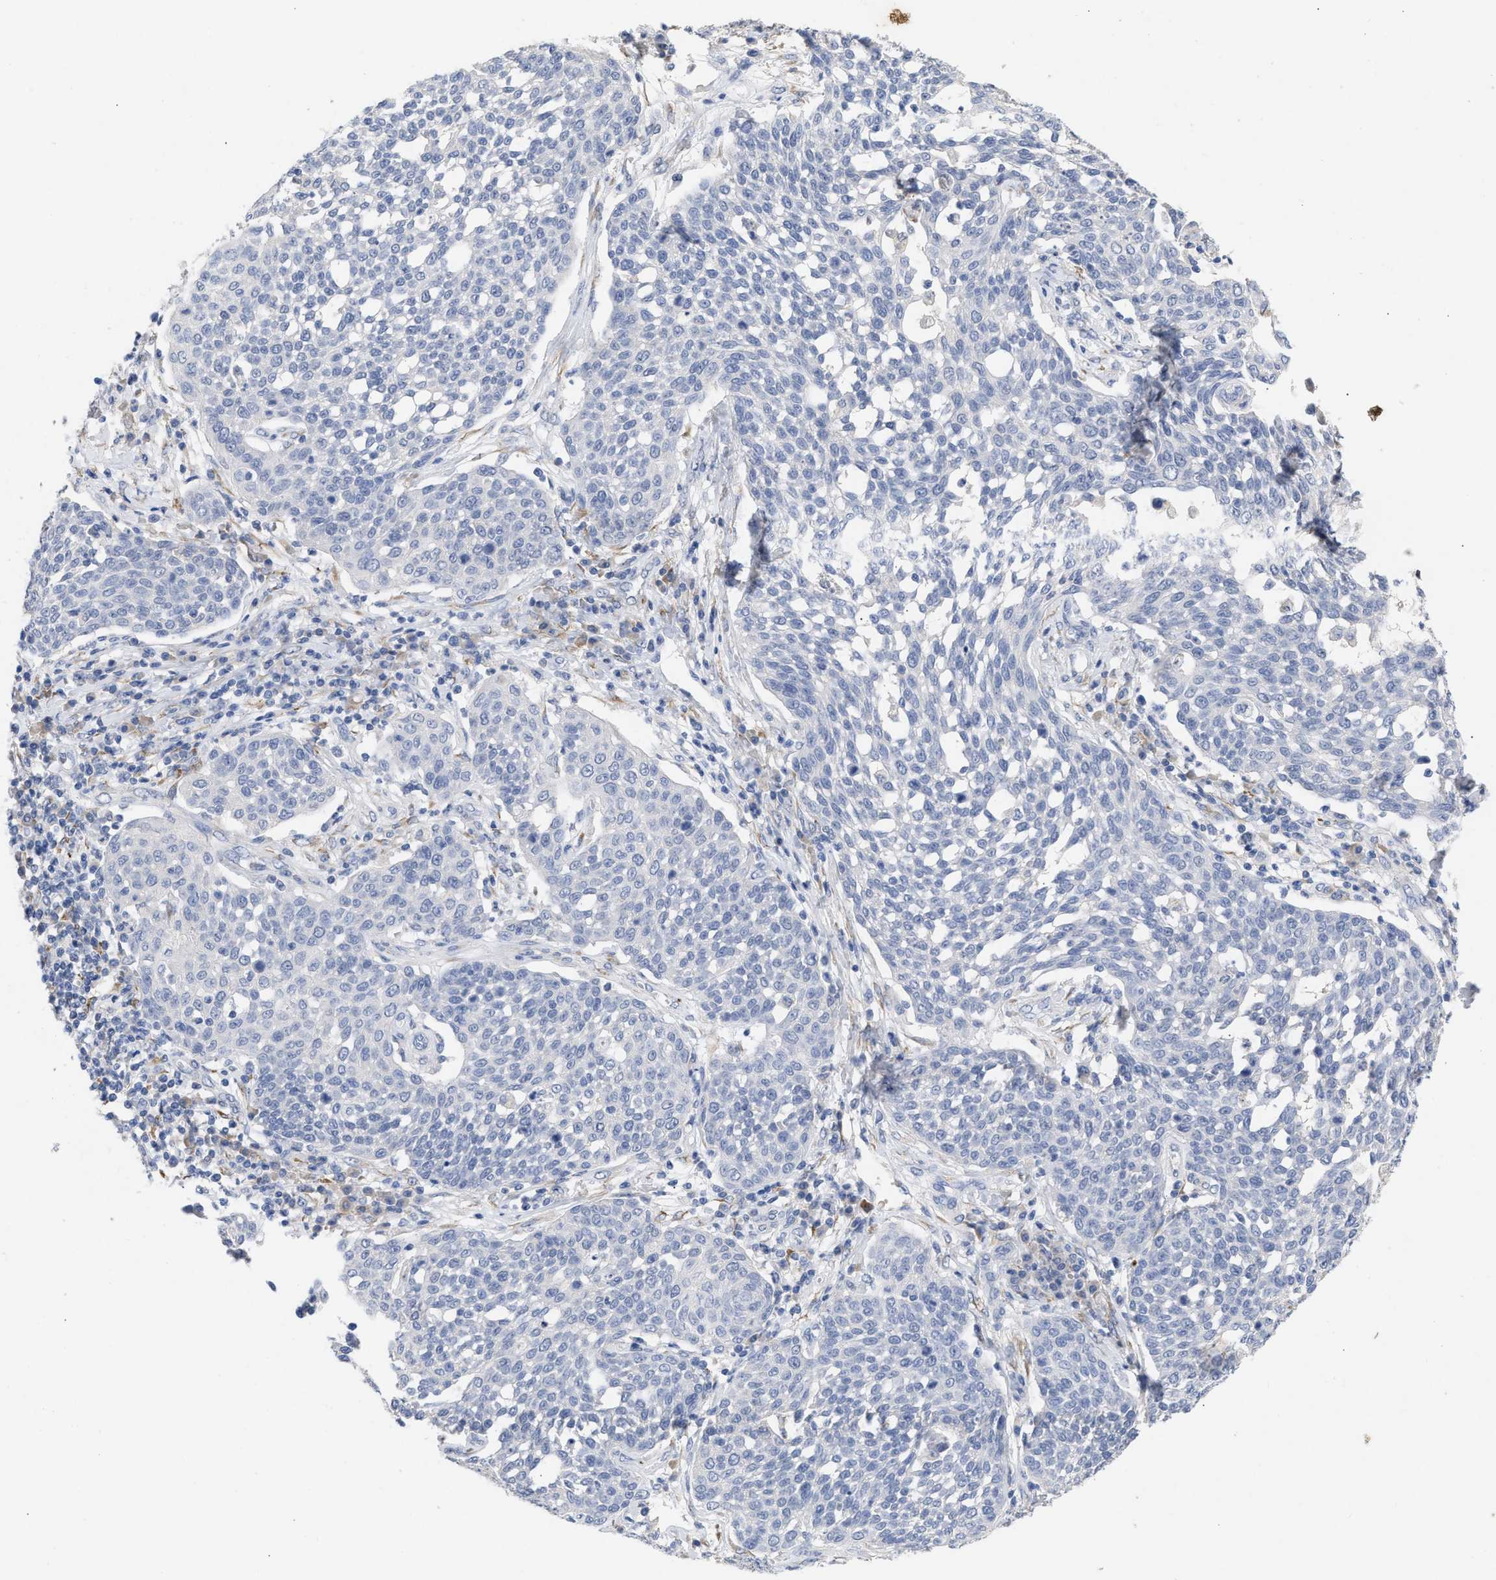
{"staining": {"intensity": "negative", "quantity": "none", "location": "none"}, "tissue": "cervical cancer", "cell_type": "Tumor cells", "image_type": "cancer", "snomed": [{"axis": "morphology", "description": "Squamous cell carcinoma, NOS"}, {"axis": "topography", "description": "Cervix"}], "caption": "Immunohistochemistry (IHC) photomicrograph of human cervical squamous cell carcinoma stained for a protein (brown), which demonstrates no staining in tumor cells.", "gene": "SELENOM", "patient": {"sex": "female", "age": 34}}